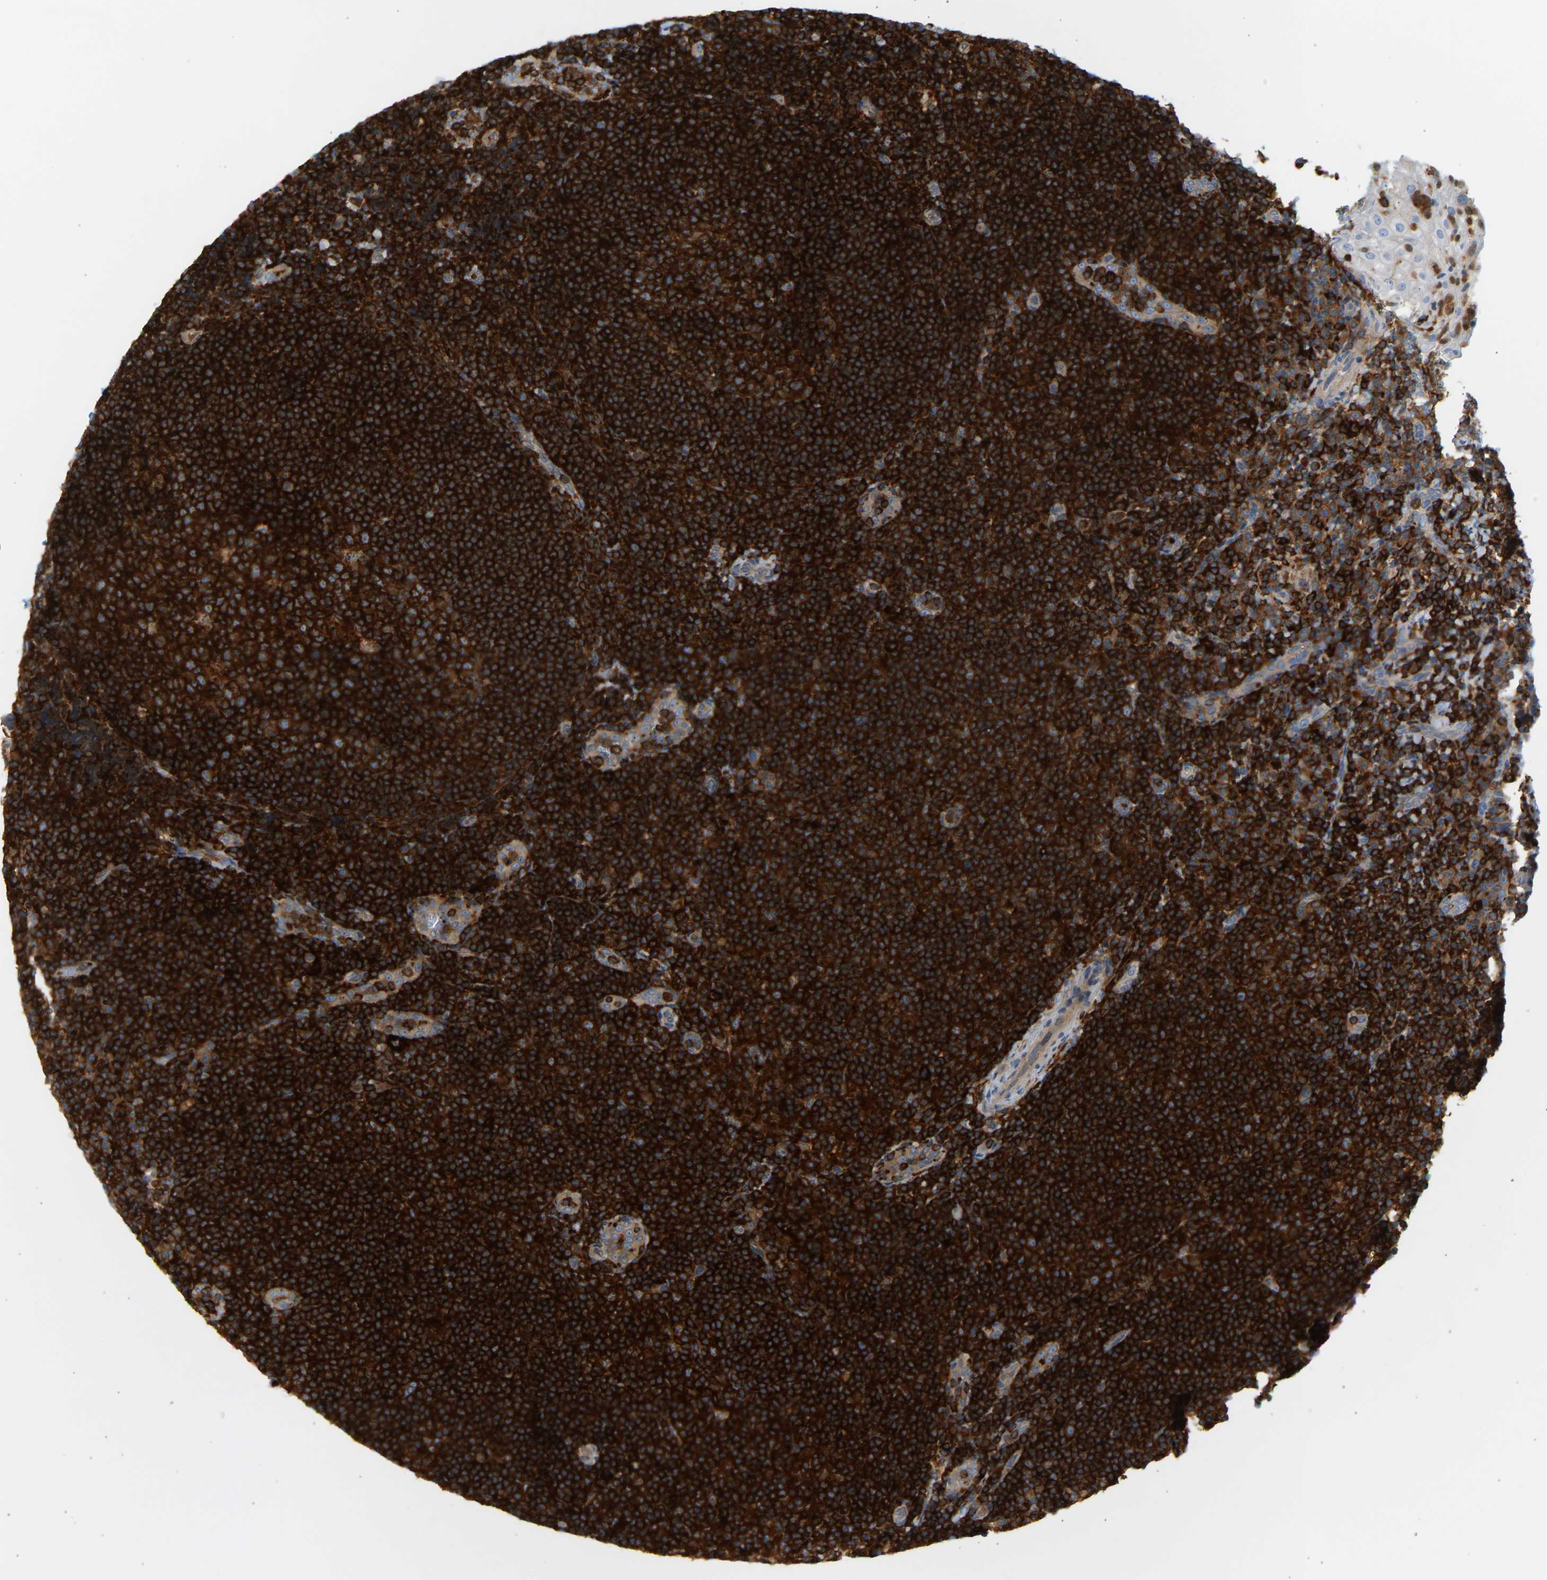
{"staining": {"intensity": "strong", "quantity": ">75%", "location": "cytoplasmic/membranous"}, "tissue": "tonsil", "cell_type": "Germinal center cells", "image_type": "normal", "snomed": [{"axis": "morphology", "description": "Normal tissue, NOS"}, {"axis": "topography", "description": "Tonsil"}], "caption": "About >75% of germinal center cells in normal tonsil demonstrate strong cytoplasmic/membranous protein staining as visualized by brown immunohistochemical staining.", "gene": "FNBP1", "patient": {"sex": "male", "age": 37}}